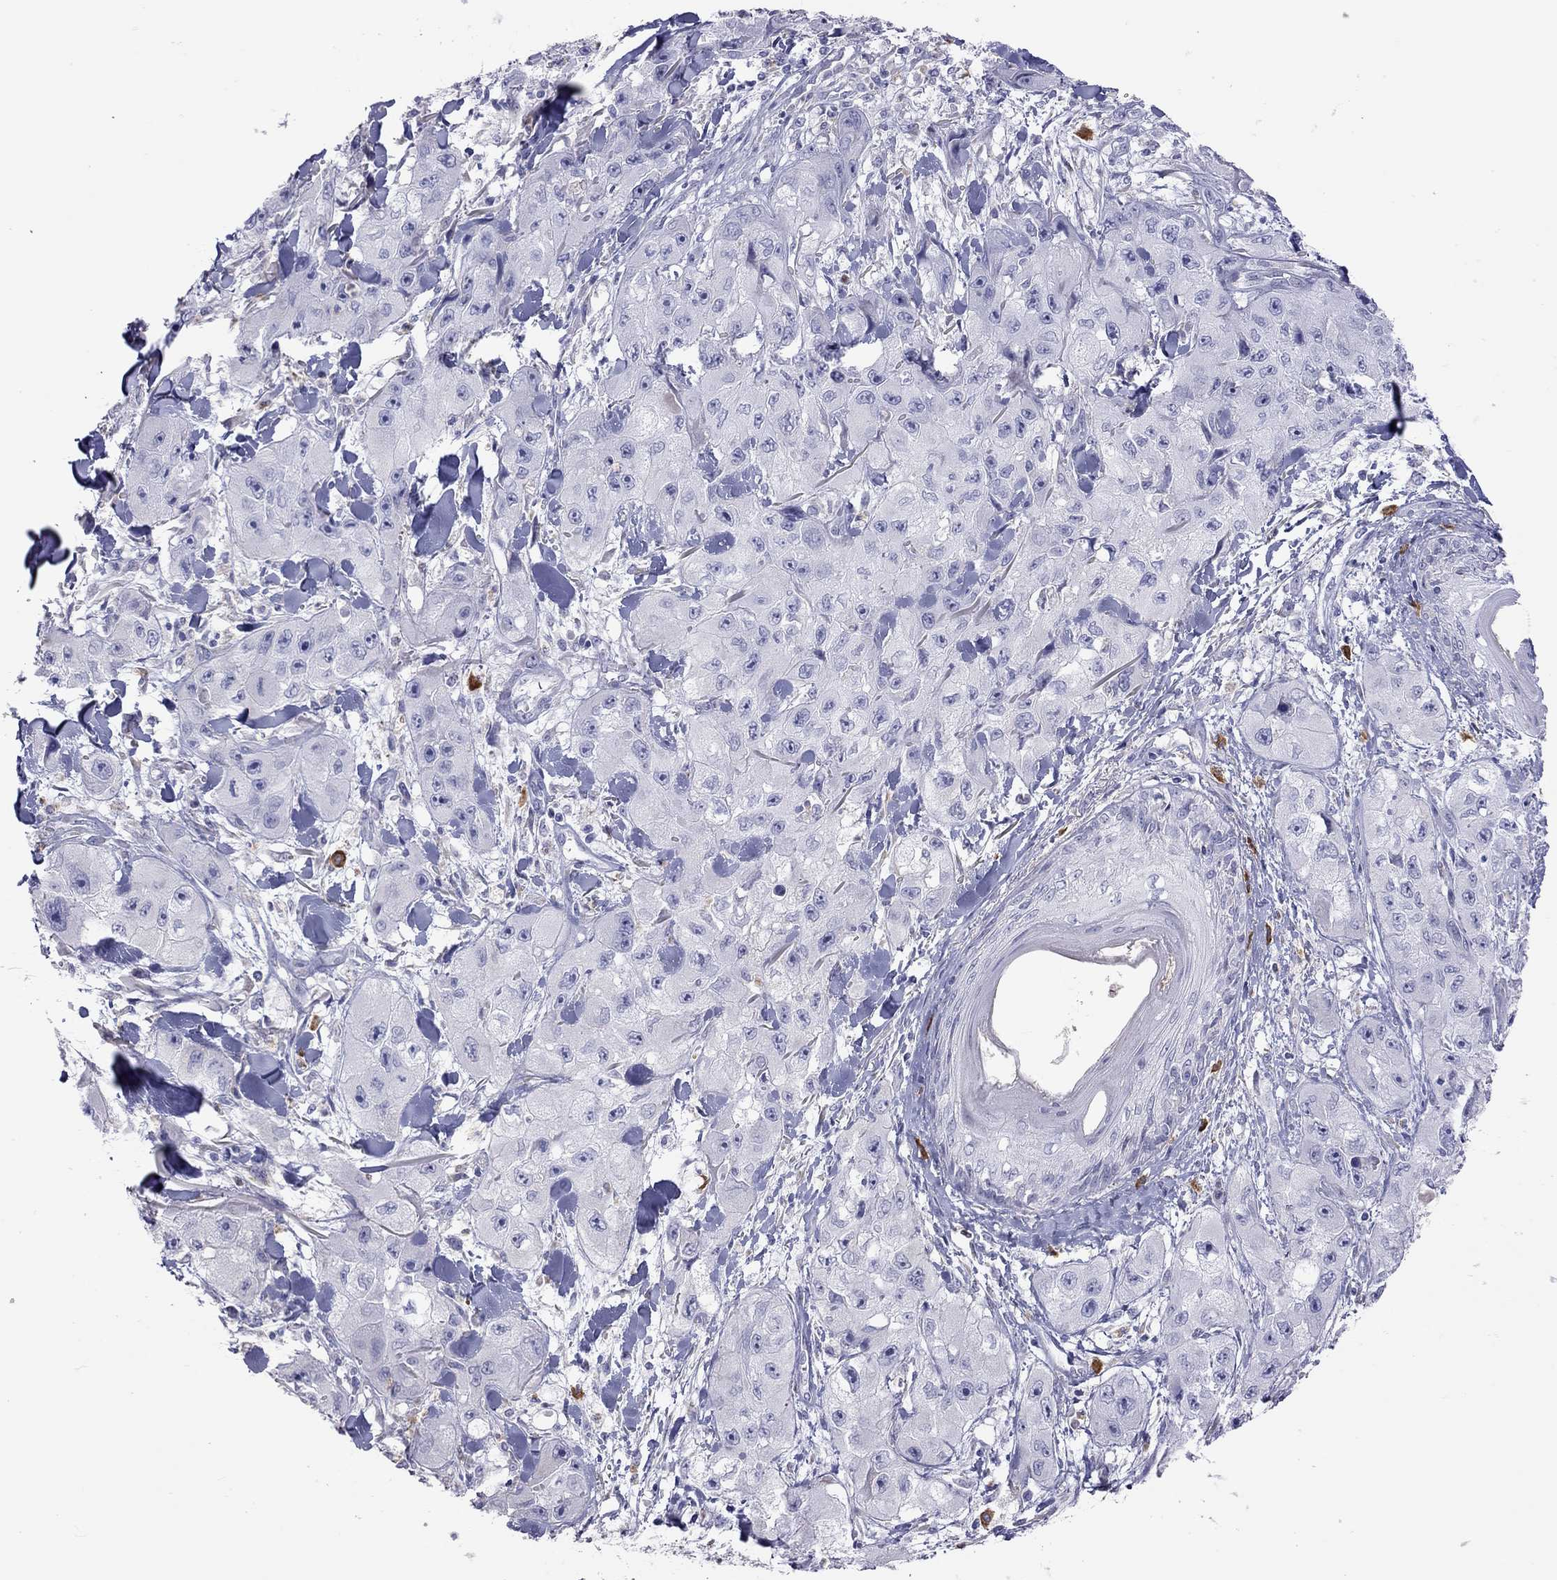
{"staining": {"intensity": "negative", "quantity": "none", "location": "none"}, "tissue": "skin cancer", "cell_type": "Tumor cells", "image_type": "cancer", "snomed": [{"axis": "morphology", "description": "Squamous cell carcinoma, NOS"}, {"axis": "topography", "description": "Skin"}, {"axis": "topography", "description": "Subcutis"}], "caption": "Immunohistochemistry (IHC) of human squamous cell carcinoma (skin) demonstrates no expression in tumor cells.", "gene": "STAR", "patient": {"sex": "male", "age": 73}}